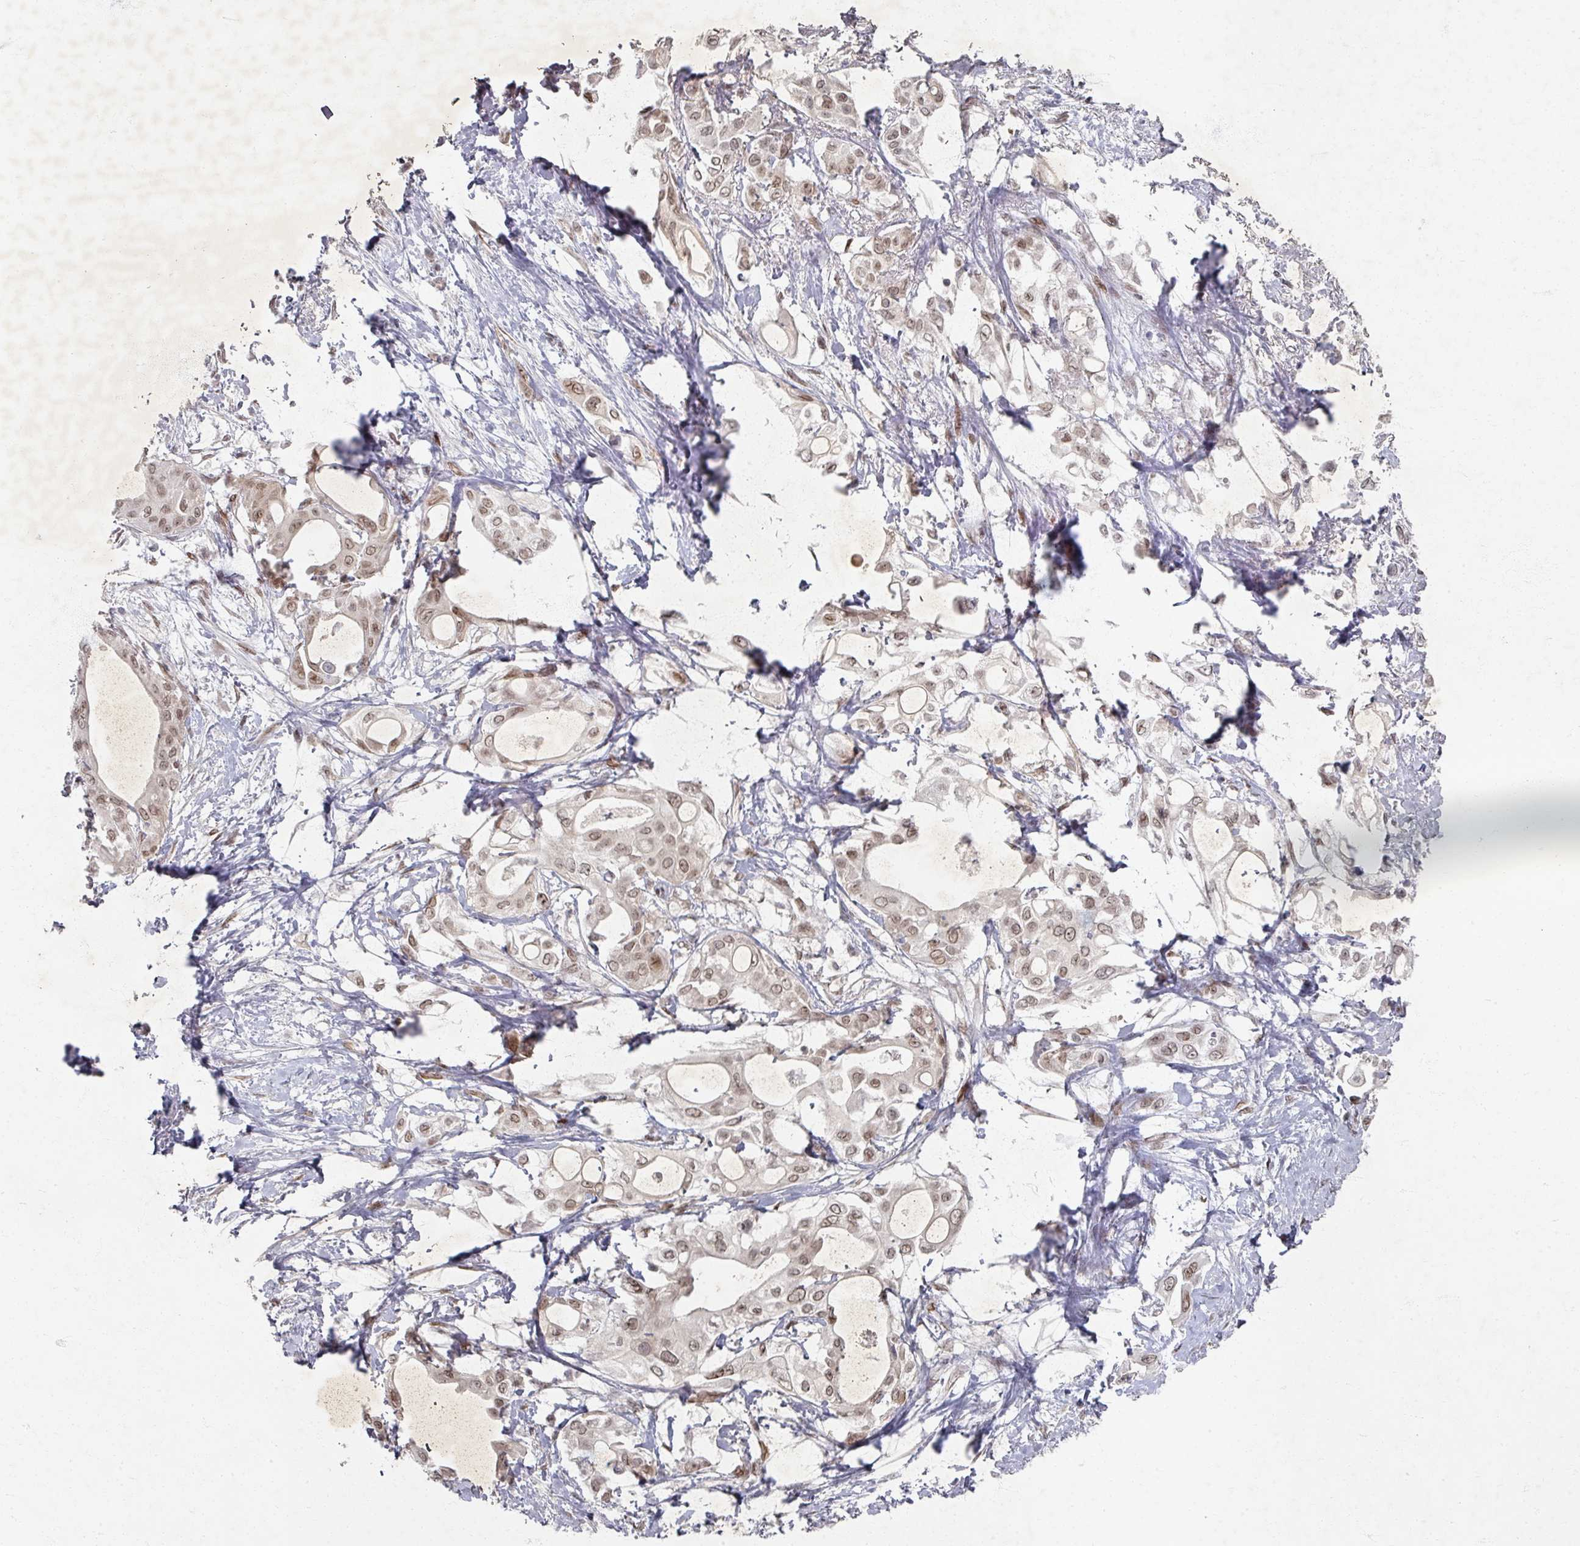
{"staining": {"intensity": "moderate", "quantity": ">75%", "location": "nuclear"}, "tissue": "pancreatic cancer", "cell_type": "Tumor cells", "image_type": "cancer", "snomed": [{"axis": "morphology", "description": "Adenocarcinoma, NOS"}, {"axis": "topography", "description": "Pancreas"}], "caption": "Pancreatic cancer tissue shows moderate nuclear staining in approximately >75% of tumor cells", "gene": "PSKH1", "patient": {"sex": "female", "age": 68}}